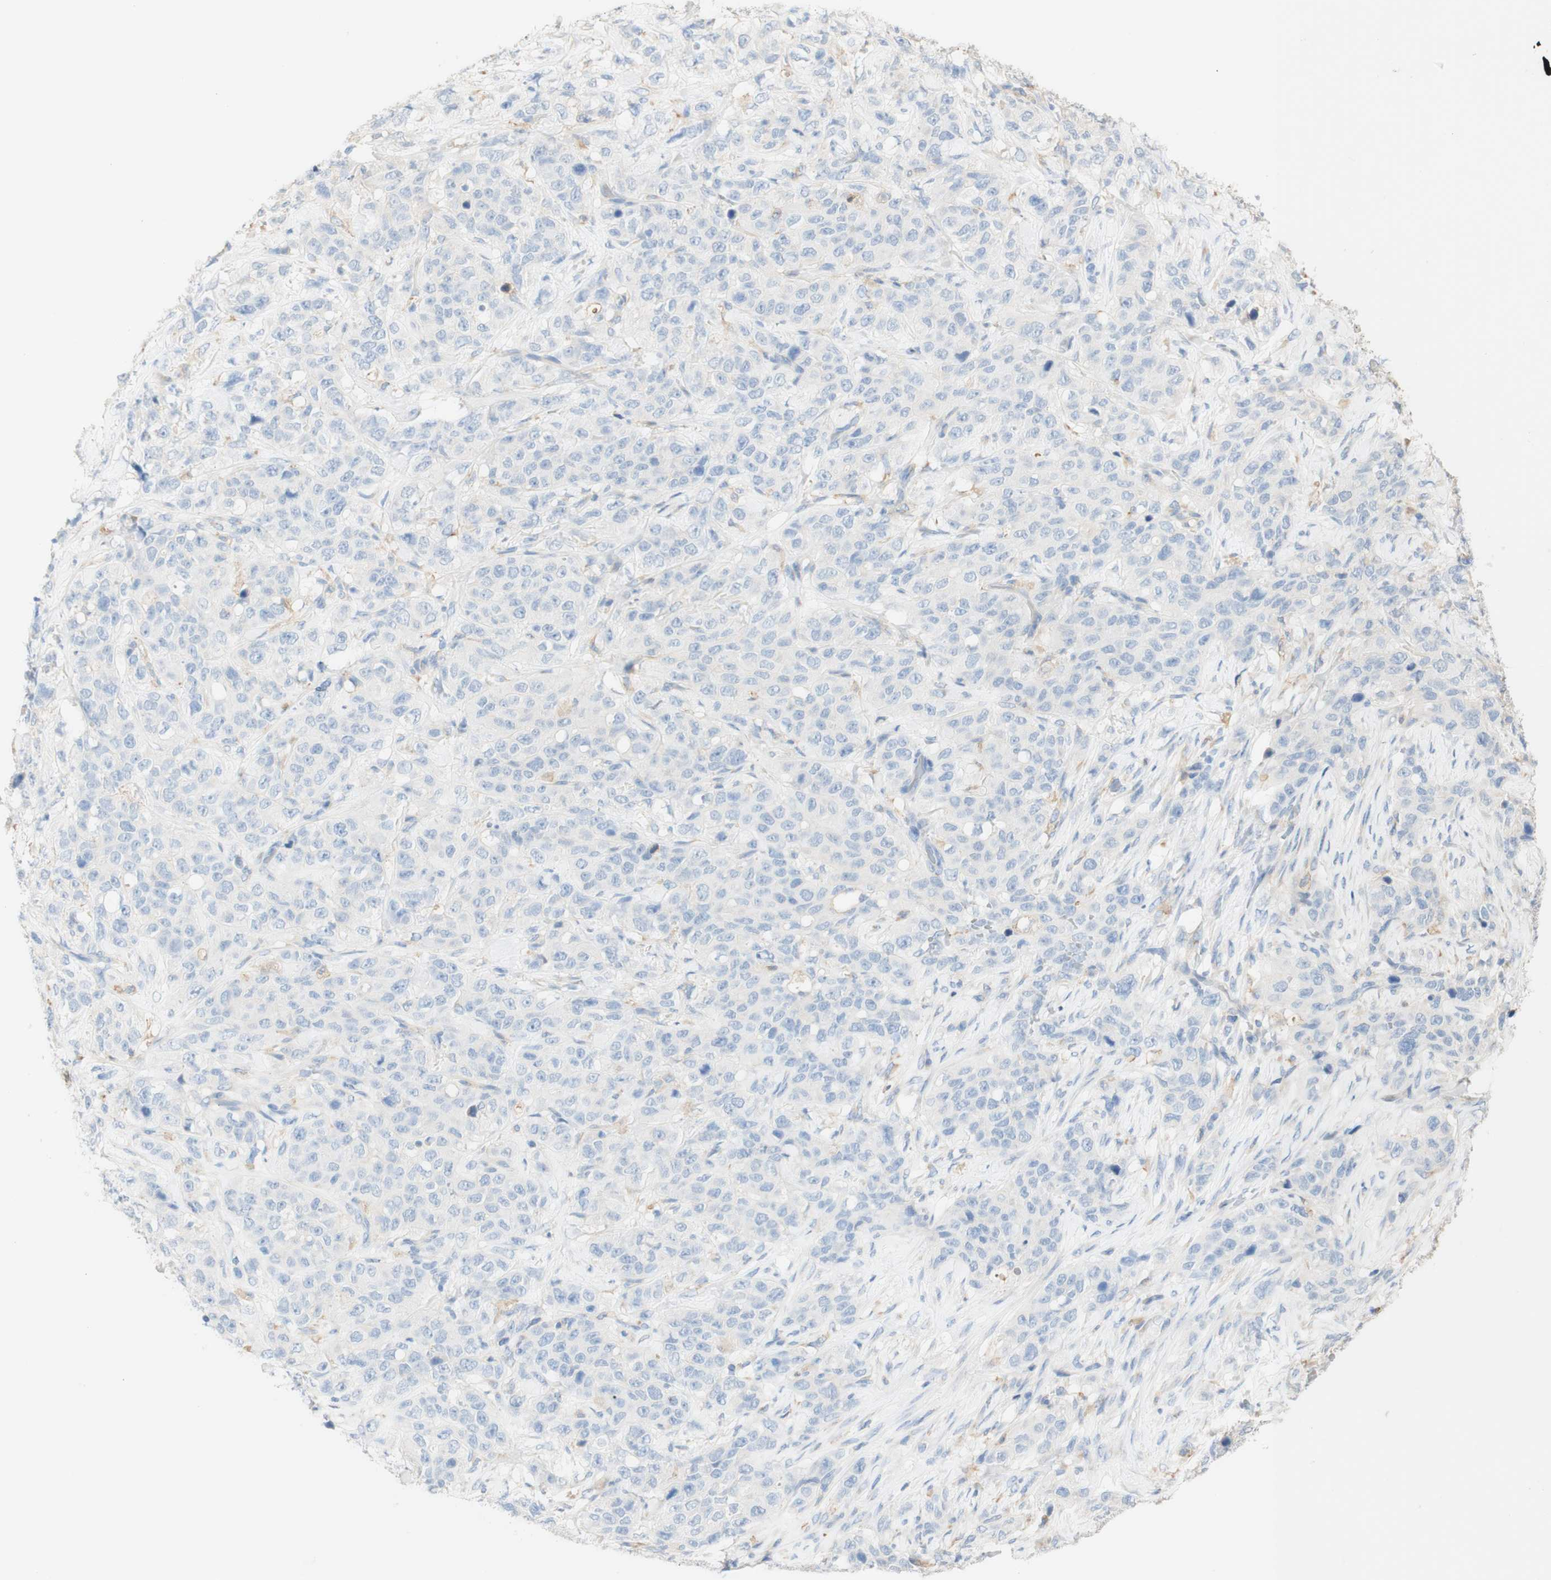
{"staining": {"intensity": "negative", "quantity": "none", "location": "none"}, "tissue": "stomach cancer", "cell_type": "Tumor cells", "image_type": "cancer", "snomed": [{"axis": "morphology", "description": "Adenocarcinoma, NOS"}, {"axis": "topography", "description": "Stomach"}], "caption": "An image of human stomach adenocarcinoma is negative for staining in tumor cells.", "gene": "FCGRT", "patient": {"sex": "male", "age": 48}}